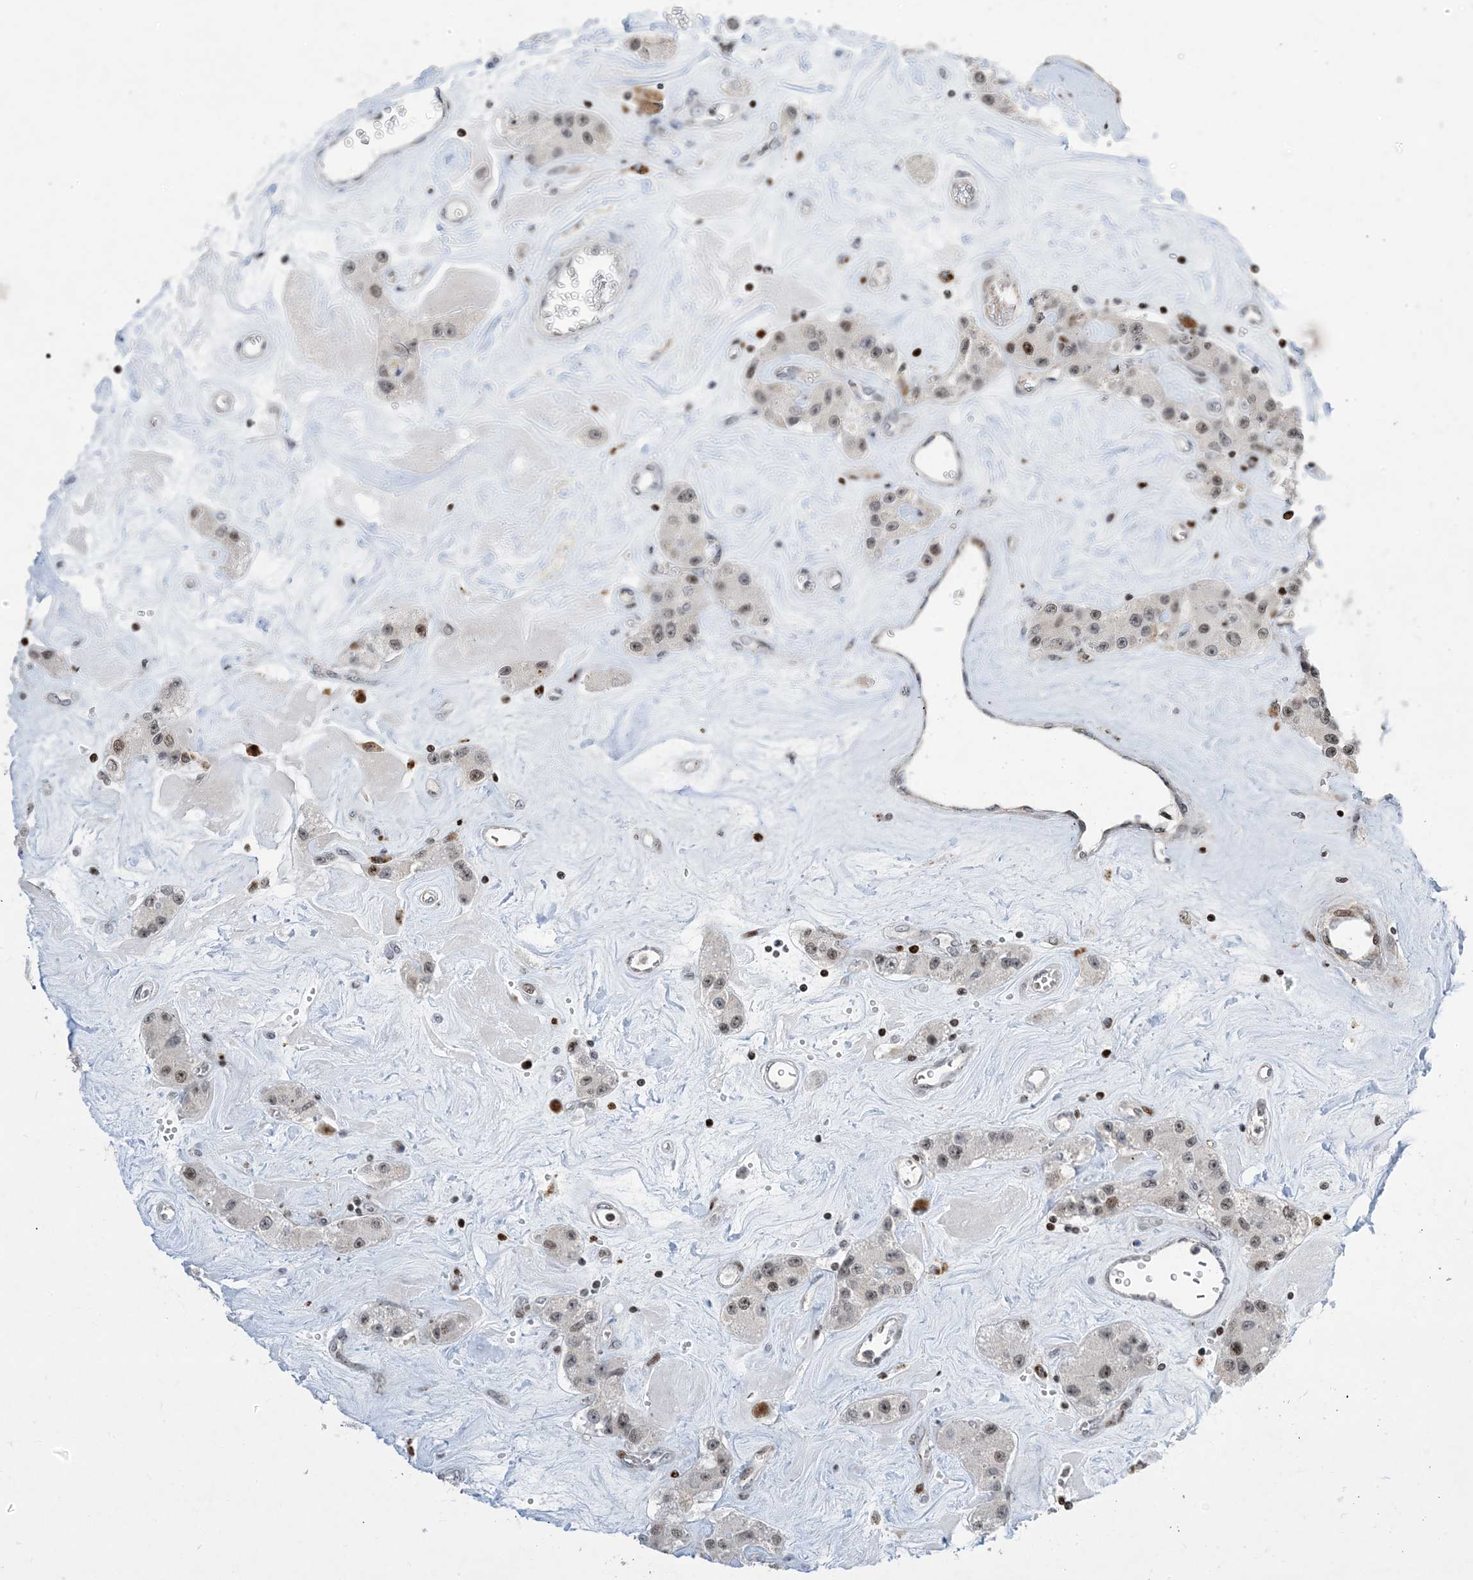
{"staining": {"intensity": "moderate", "quantity": "<25%", "location": "nuclear"}, "tissue": "carcinoid", "cell_type": "Tumor cells", "image_type": "cancer", "snomed": [{"axis": "morphology", "description": "Carcinoid, malignant, NOS"}, {"axis": "topography", "description": "Pancreas"}], "caption": "Protein staining reveals moderate nuclear staining in approximately <25% of tumor cells in carcinoid.", "gene": "SLC25A53", "patient": {"sex": "male", "age": 41}}